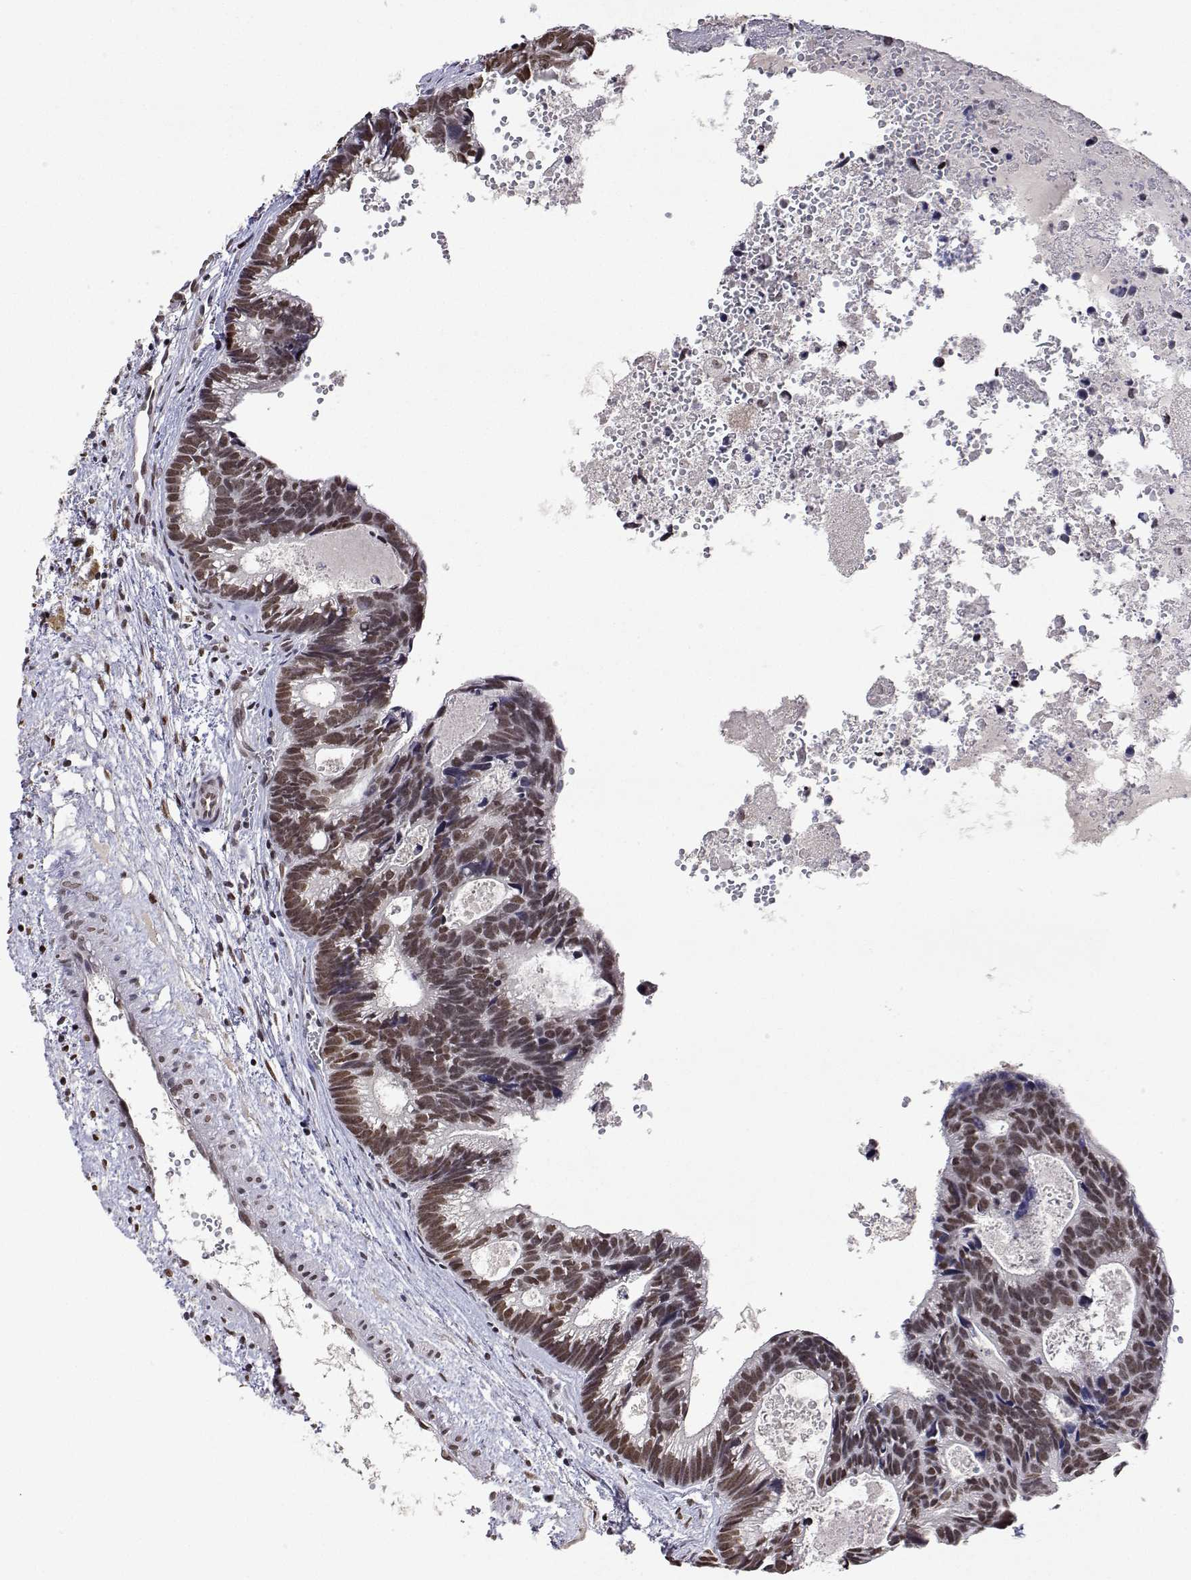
{"staining": {"intensity": "moderate", "quantity": ">75%", "location": "nuclear"}, "tissue": "head and neck cancer", "cell_type": "Tumor cells", "image_type": "cancer", "snomed": [{"axis": "morphology", "description": "Adenocarcinoma, NOS"}, {"axis": "topography", "description": "Head-Neck"}], "caption": "Immunohistochemistry (IHC) of human adenocarcinoma (head and neck) shows medium levels of moderate nuclear staining in approximately >75% of tumor cells. (Brightfield microscopy of DAB IHC at high magnification).", "gene": "XPC", "patient": {"sex": "male", "age": 62}}